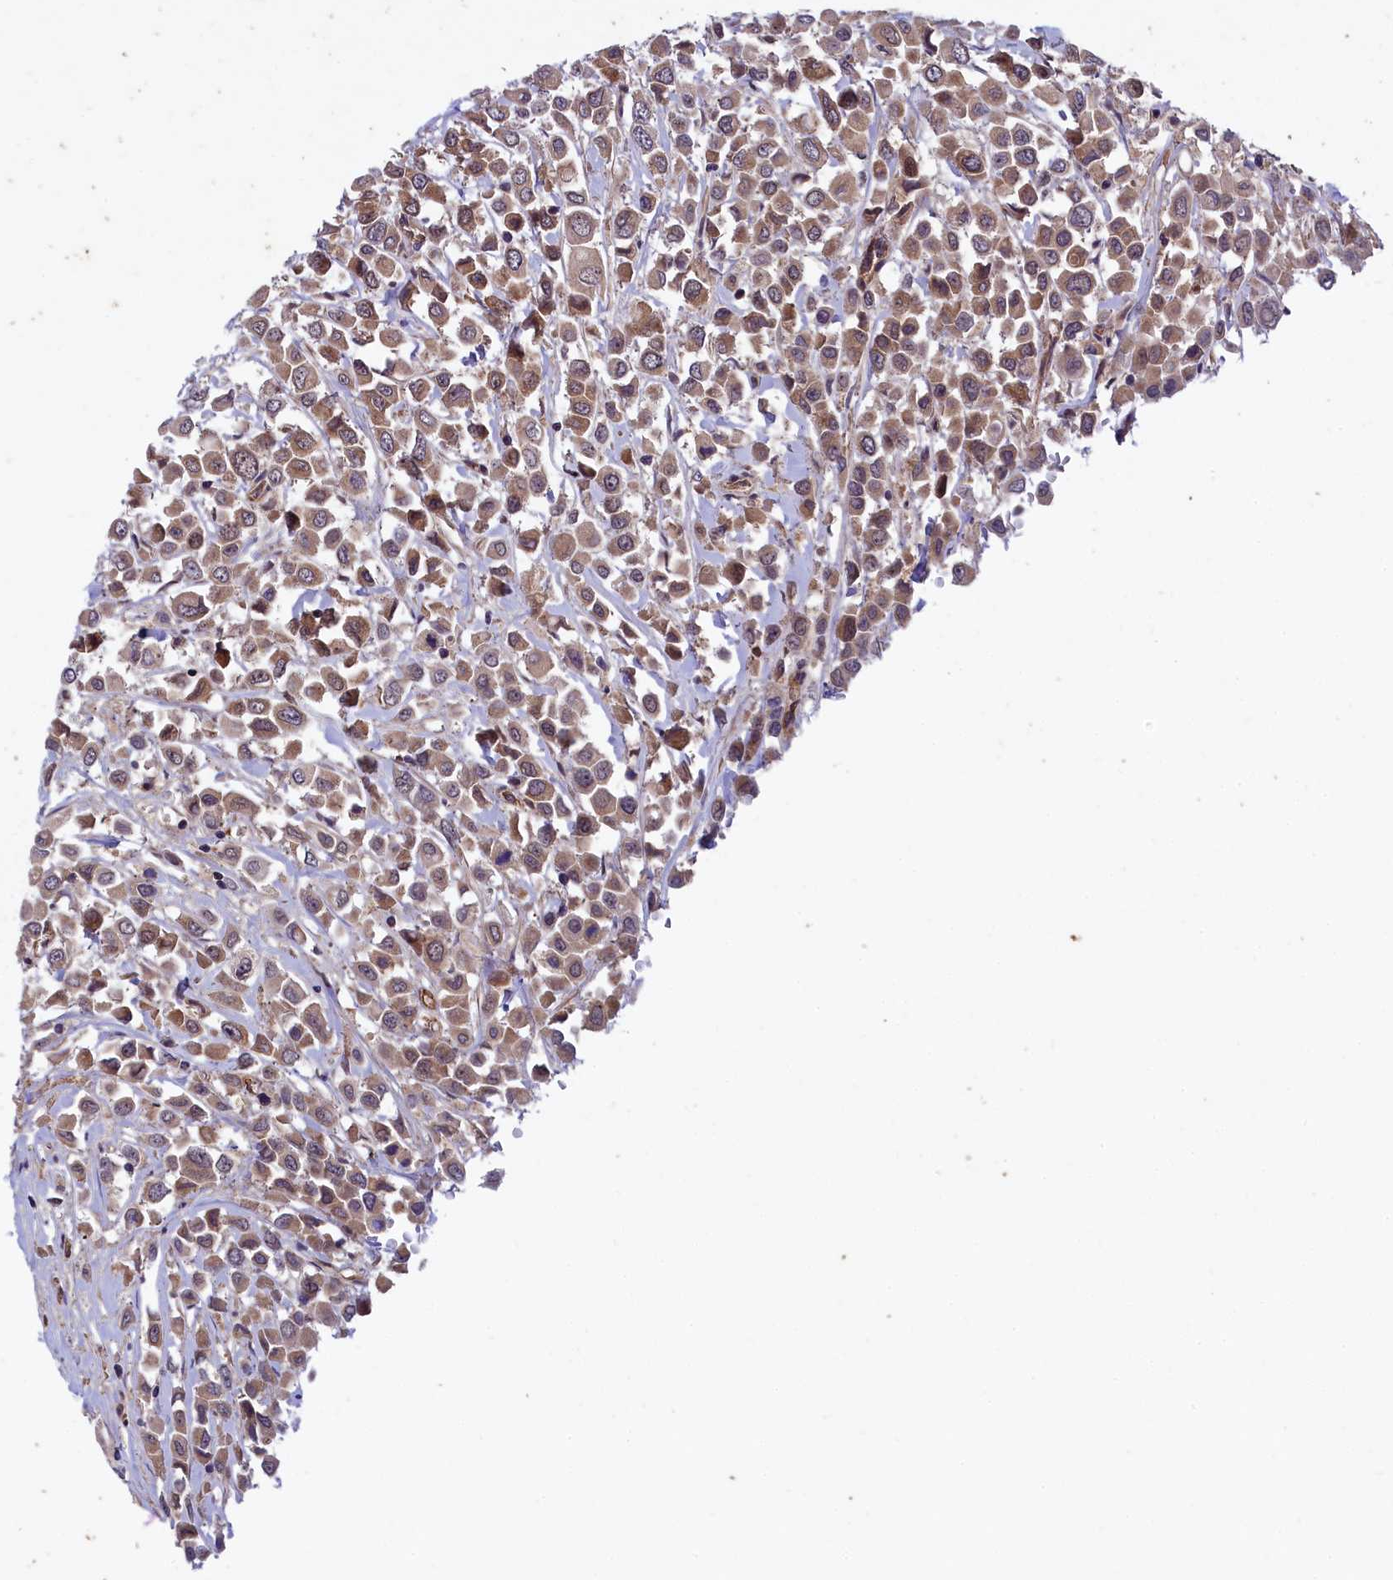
{"staining": {"intensity": "moderate", "quantity": ">75%", "location": "cytoplasmic/membranous"}, "tissue": "breast cancer", "cell_type": "Tumor cells", "image_type": "cancer", "snomed": [{"axis": "morphology", "description": "Duct carcinoma"}, {"axis": "topography", "description": "Breast"}], "caption": "Breast invasive ductal carcinoma stained with a protein marker demonstrates moderate staining in tumor cells.", "gene": "ARL14EP", "patient": {"sex": "female", "age": 61}}